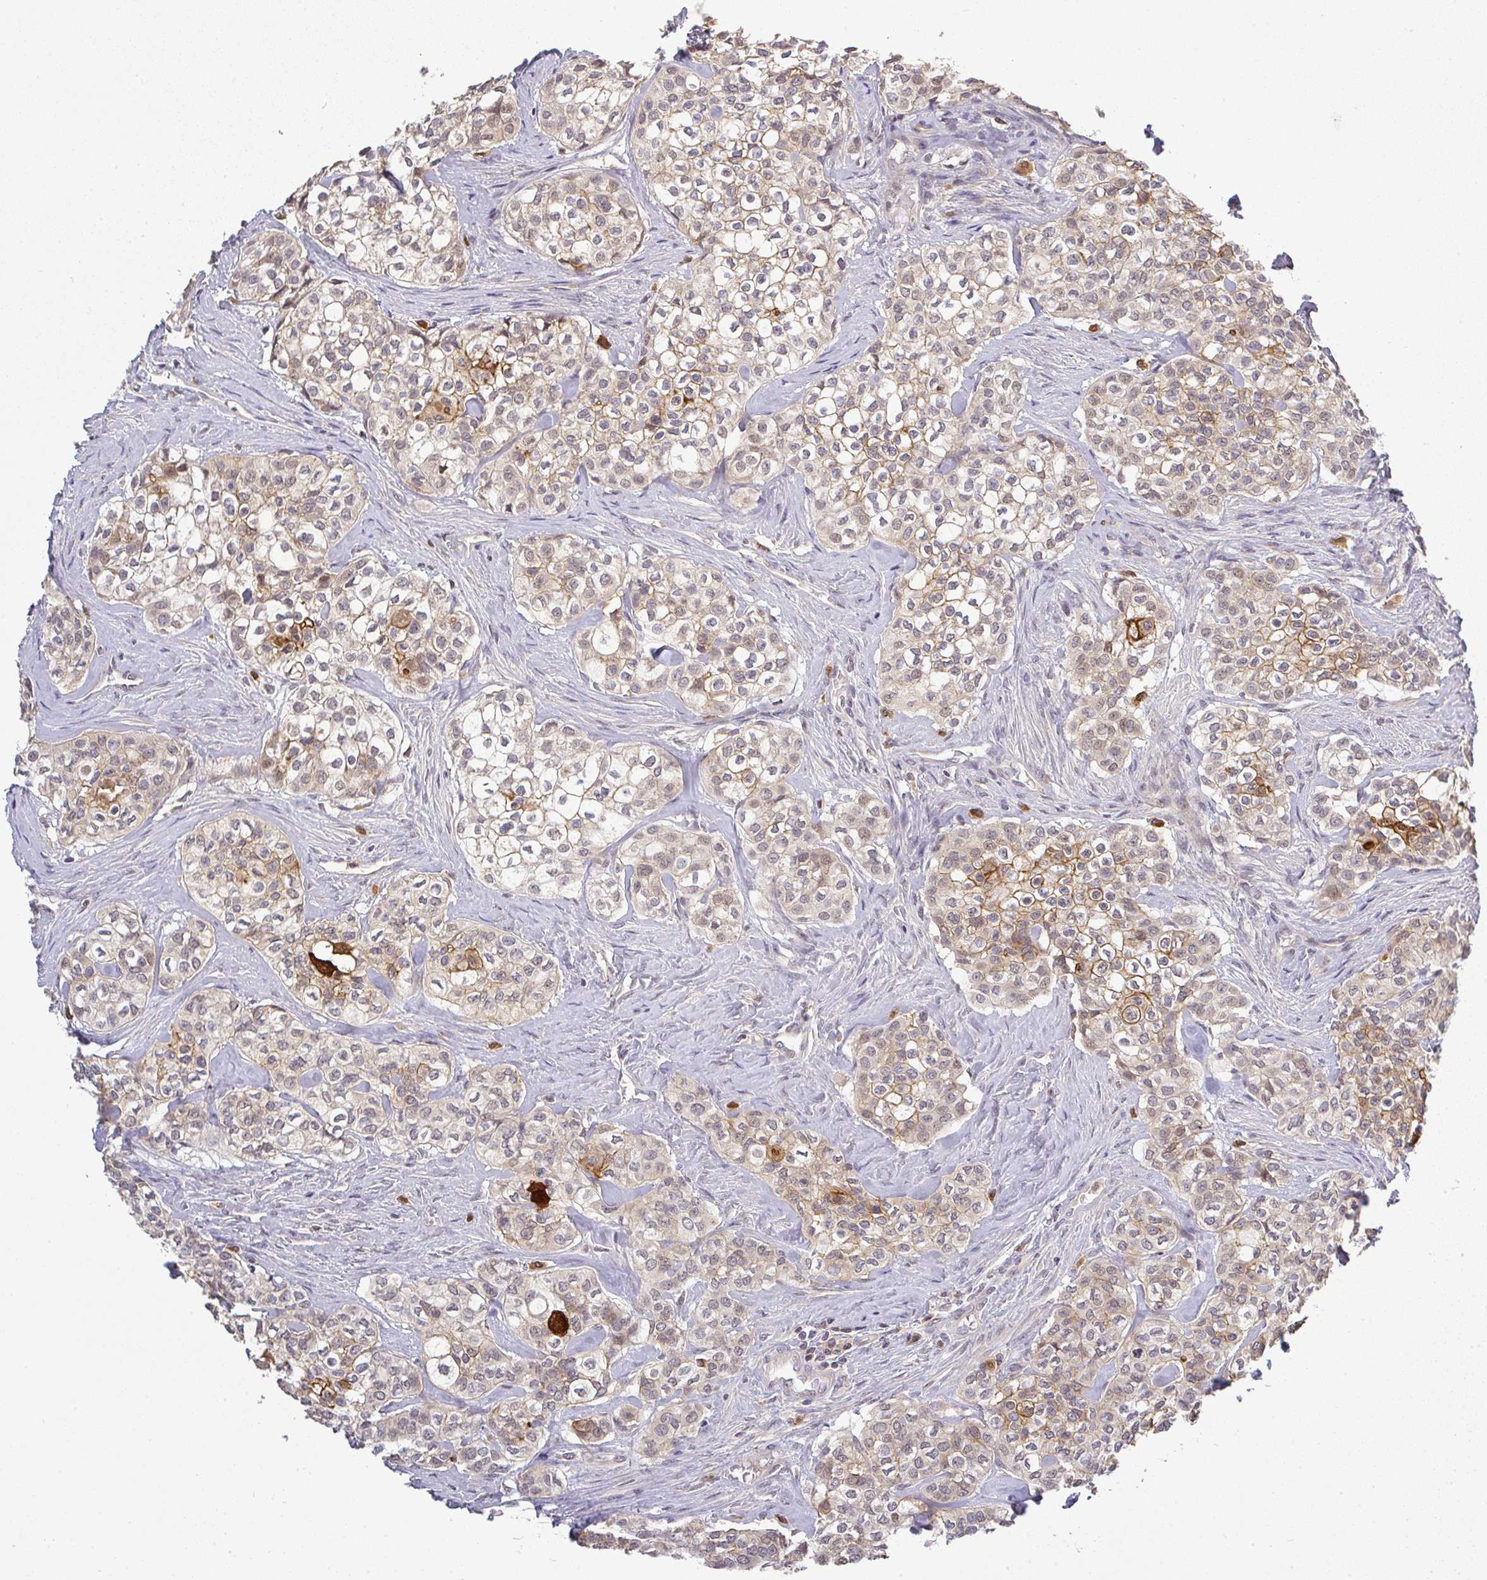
{"staining": {"intensity": "moderate", "quantity": "<25%", "location": "cytoplasmic/membranous"}, "tissue": "head and neck cancer", "cell_type": "Tumor cells", "image_type": "cancer", "snomed": [{"axis": "morphology", "description": "Adenocarcinoma, NOS"}, {"axis": "topography", "description": "Head-Neck"}], "caption": "Head and neck cancer was stained to show a protein in brown. There is low levels of moderate cytoplasmic/membranous expression in approximately <25% of tumor cells. The staining was performed using DAB (3,3'-diaminobenzidine) to visualize the protein expression in brown, while the nuclei were stained in blue with hematoxylin (Magnification: 20x).", "gene": "FAM153A", "patient": {"sex": "male", "age": 81}}